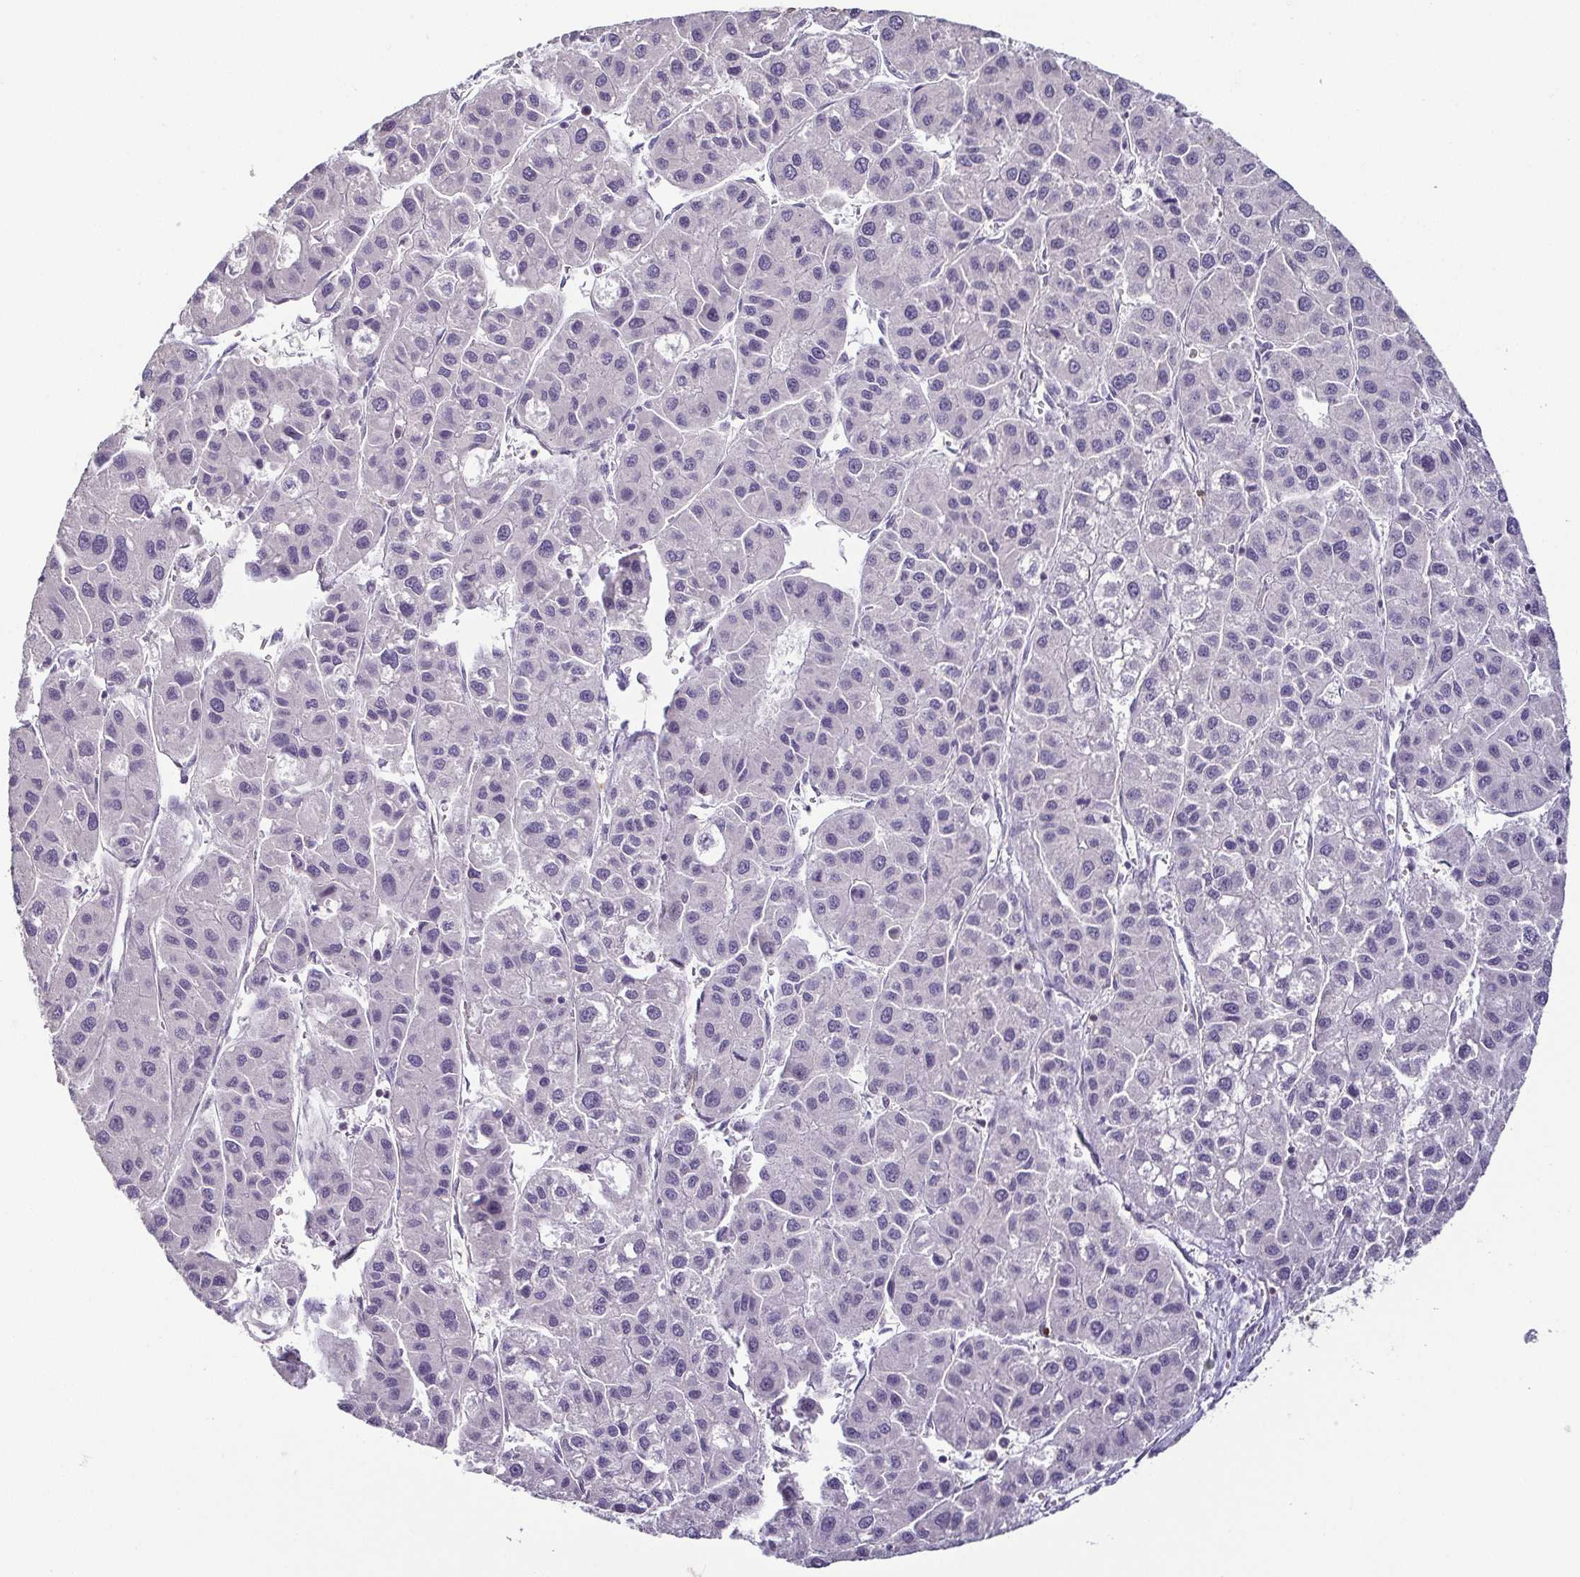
{"staining": {"intensity": "negative", "quantity": "none", "location": "none"}, "tissue": "liver cancer", "cell_type": "Tumor cells", "image_type": "cancer", "snomed": [{"axis": "morphology", "description": "Carcinoma, Hepatocellular, NOS"}, {"axis": "topography", "description": "Liver"}], "caption": "Hepatocellular carcinoma (liver) was stained to show a protein in brown. There is no significant expression in tumor cells. (DAB (3,3'-diaminobenzidine) immunohistochemistry (IHC) visualized using brightfield microscopy, high magnification).", "gene": "HOPX", "patient": {"sex": "male", "age": 73}}